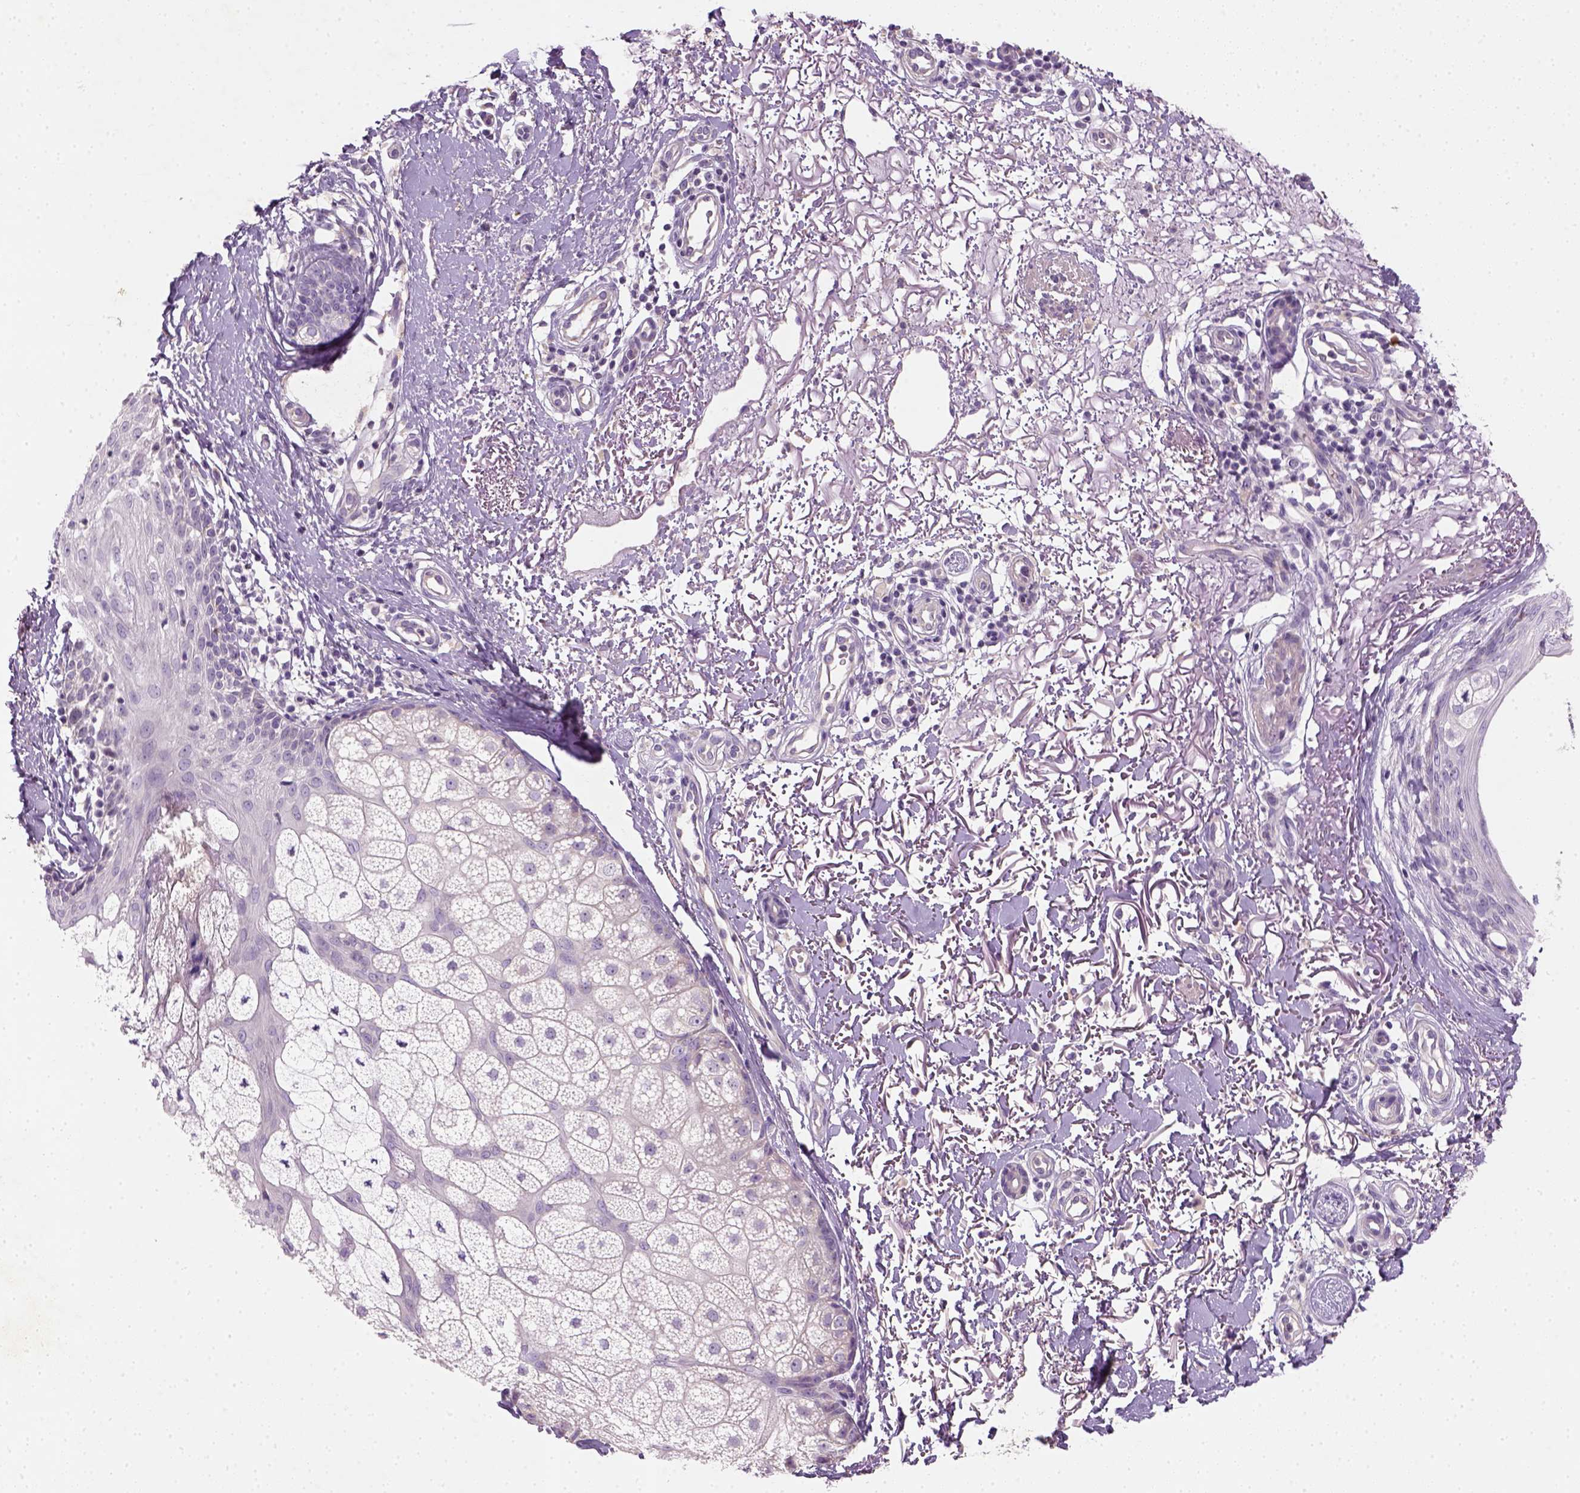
{"staining": {"intensity": "negative", "quantity": "none", "location": "none"}, "tissue": "skin cancer", "cell_type": "Tumor cells", "image_type": "cancer", "snomed": [{"axis": "morphology", "description": "Basal cell carcinoma"}, {"axis": "topography", "description": "Skin"}], "caption": "An image of basal cell carcinoma (skin) stained for a protein reveals no brown staining in tumor cells.", "gene": "NUDT6", "patient": {"sex": "male", "age": 74}}